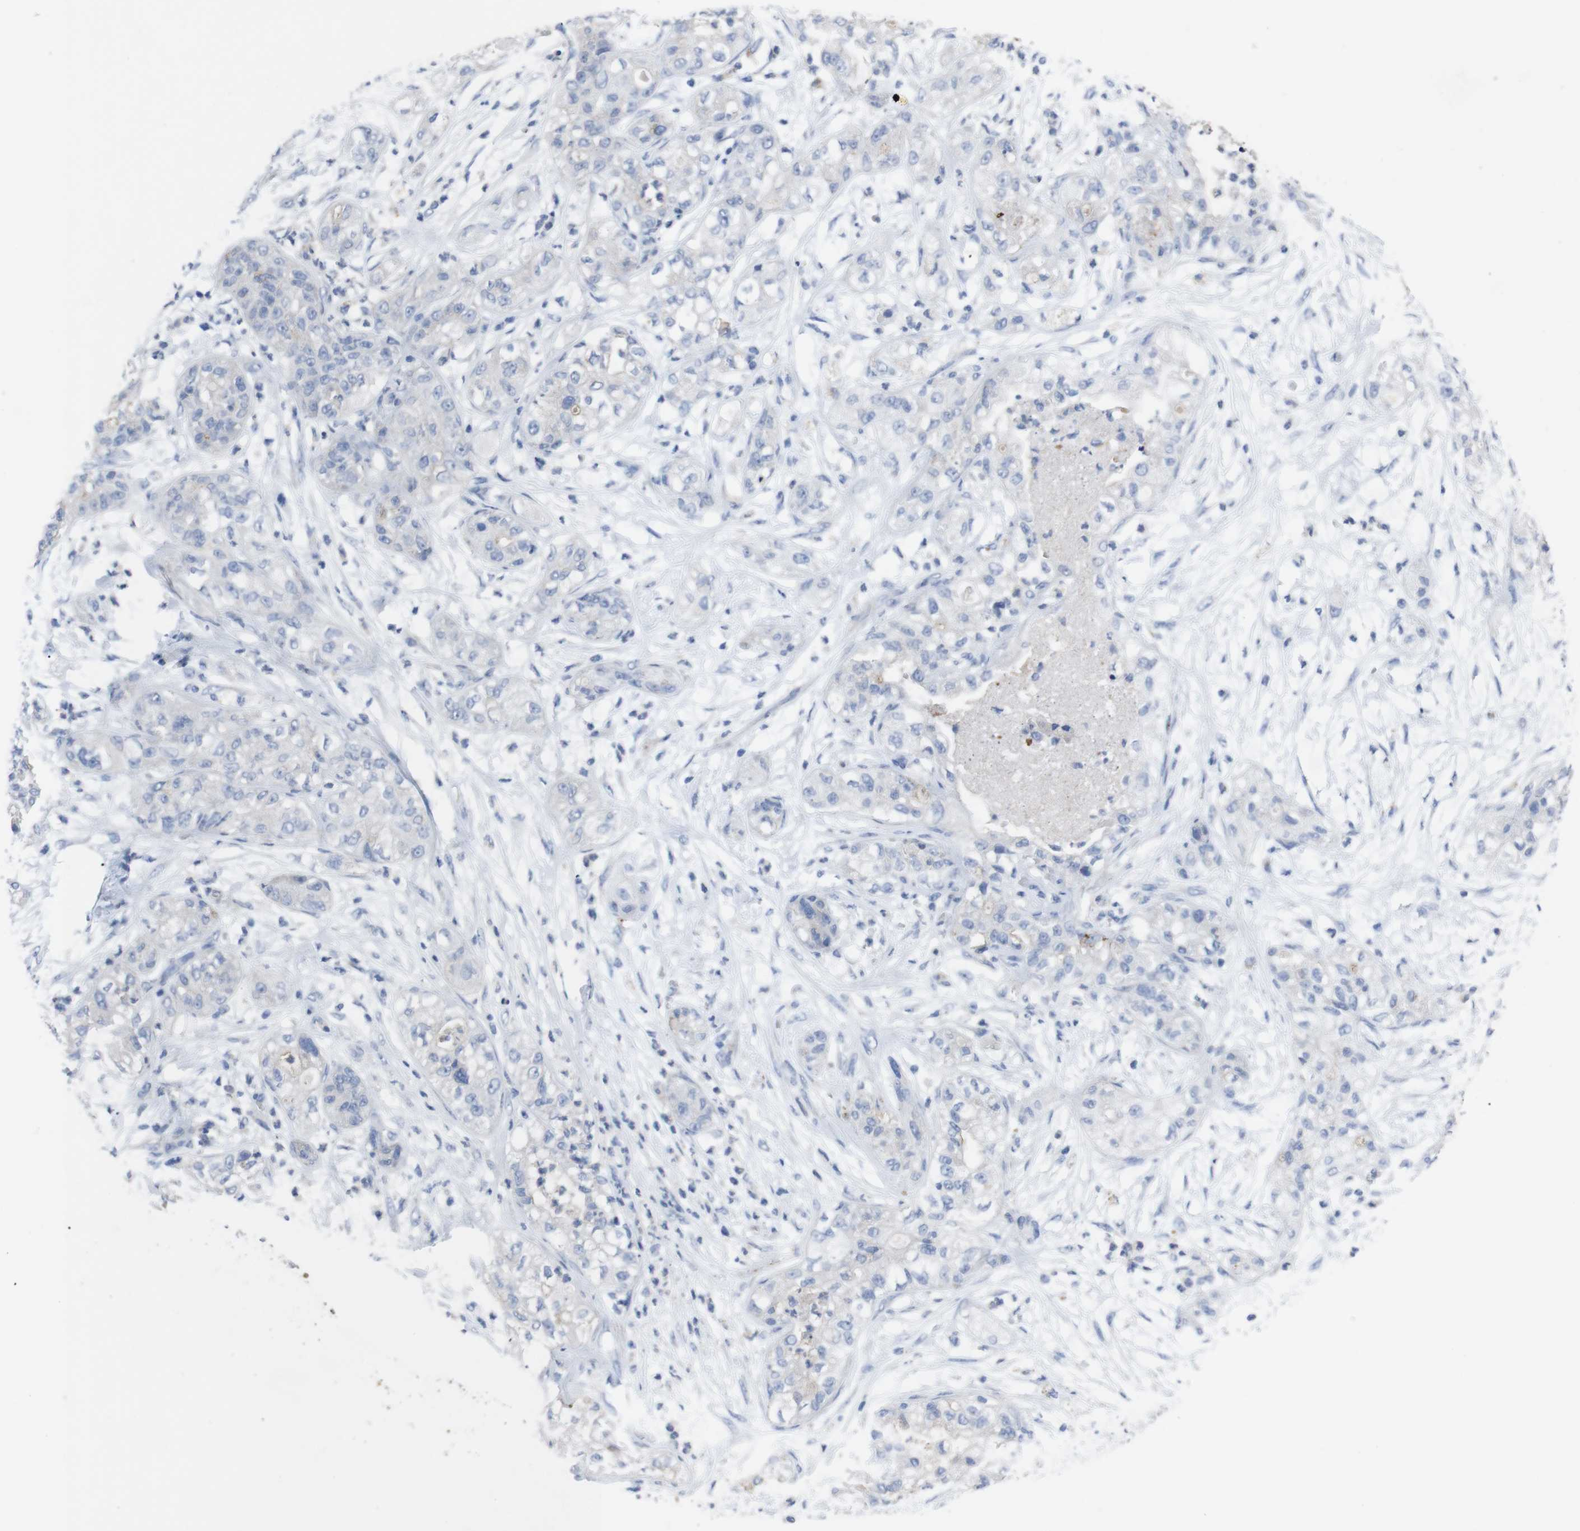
{"staining": {"intensity": "negative", "quantity": "none", "location": "none"}, "tissue": "pancreatic cancer", "cell_type": "Tumor cells", "image_type": "cancer", "snomed": [{"axis": "morphology", "description": "Adenocarcinoma, NOS"}, {"axis": "topography", "description": "Pancreas"}], "caption": "Immunohistochemistry of adenocarcinoma (pancreatic) demonstrates no expression in tumor cells.", "gene": "GJB2", "patient": {"sex": "female", "age": 78}}